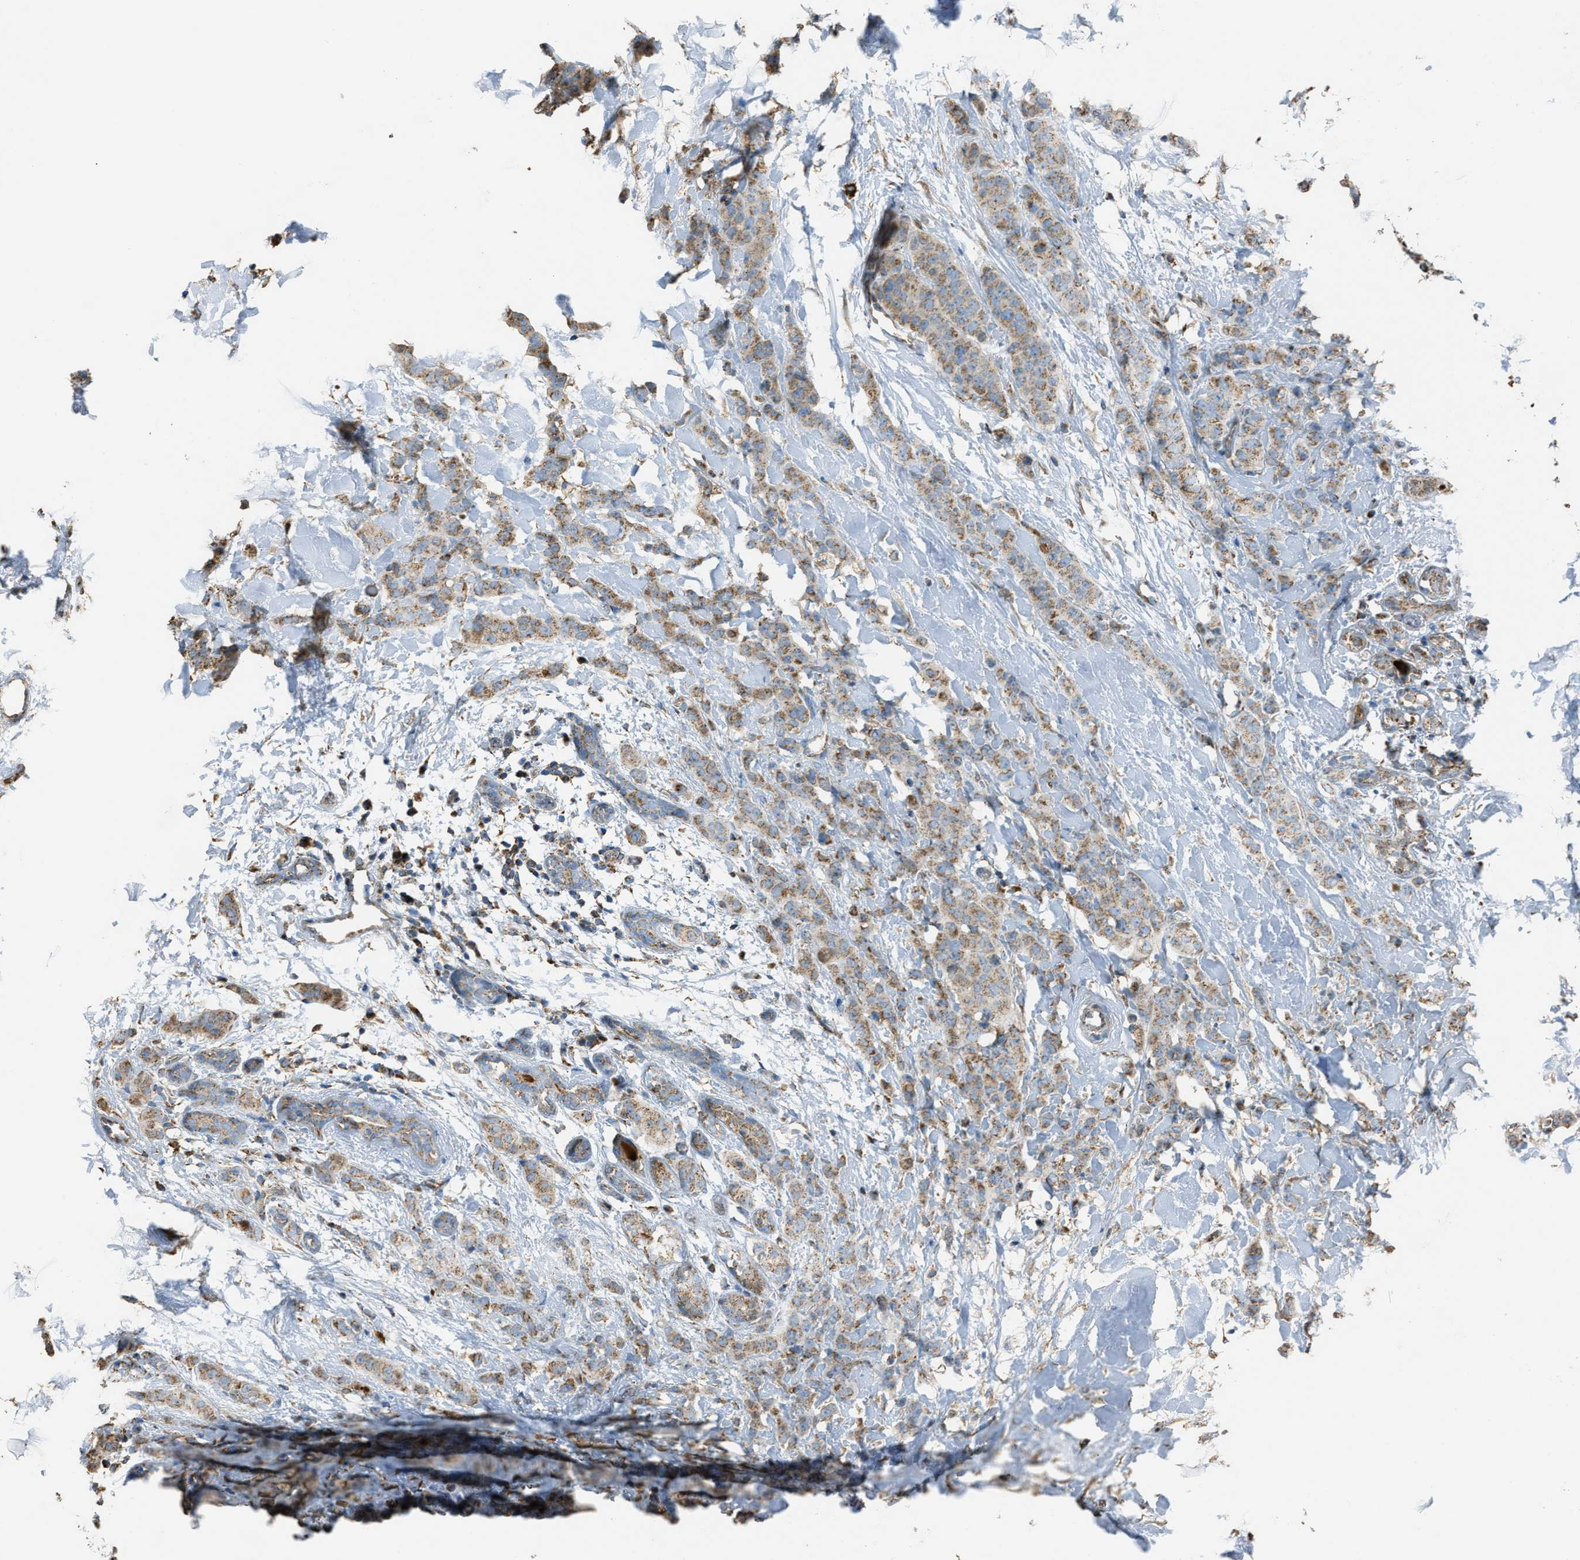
{"staining": {"intensity": "moderate", "quantity": ">75%", "location": "cytoplasmic/membranous"}, "tissue": "breast cancer", "cell_type": "Tumor cells", "image_type": "cancer", "snomed": [{"axis": "morphology", "description": "Normal tissue, NOS"}, {"axis": "morphology", "description": "Duct carcinoma"}, {"axis": "topography", "description": "Breast"}], "caption": "Immunohistochemical staining of breast cancer shows medium levels of moderate cytoplasmic/membranous expression in approximately >75% of tumor cells.", "gene": "SLC25A11", "patient": {"sex": "female", "age": 40}}